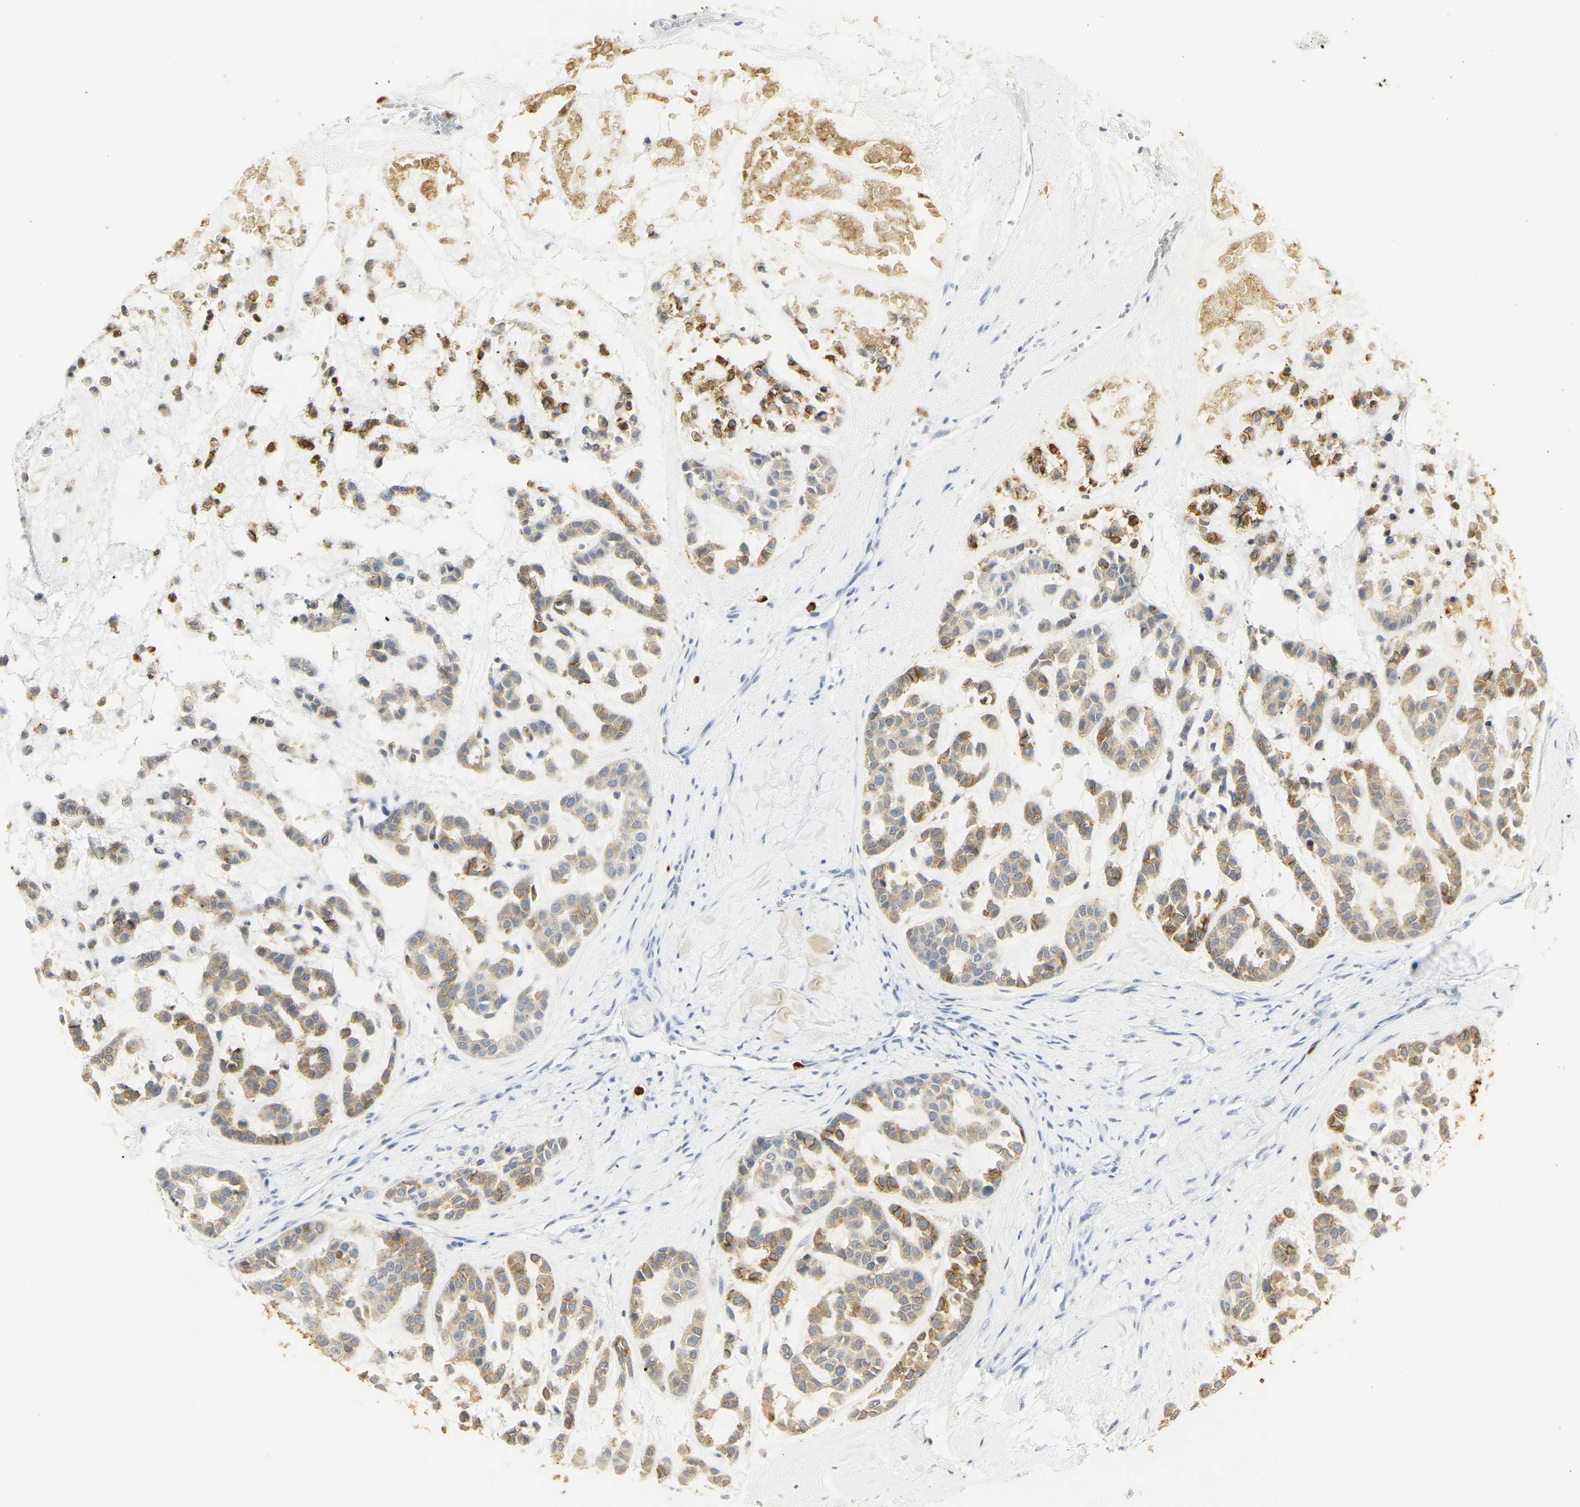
{"staining": {"intensity": "moderate", "quantity": ">75%", "location": "cytoplasmic/membranous"}, "tissue": "head and neck cancer", "cell_type": "Tumor cells", "image_type": "cancer", "snomed": [{"axis": "morphology", "description": "Adenocarcinoma, NOS"}, {"axis": "morphology", "description": "Adenoma, NOS"}, {"axis": "topography", "description": "Head-Neck"}], "caption": "IHC micrograph of neoplastic tissue: human head and neck cancer stained using immunohistochemistry demonstrates medium levels of moderate protein expression localized specifically in the cytoplasmic/membranous of tumor cells, appearing as a cytoplasmic/membranous brown color.", "gene": "CEACAM5", "patient": {"sex": "female", "age": 55}}